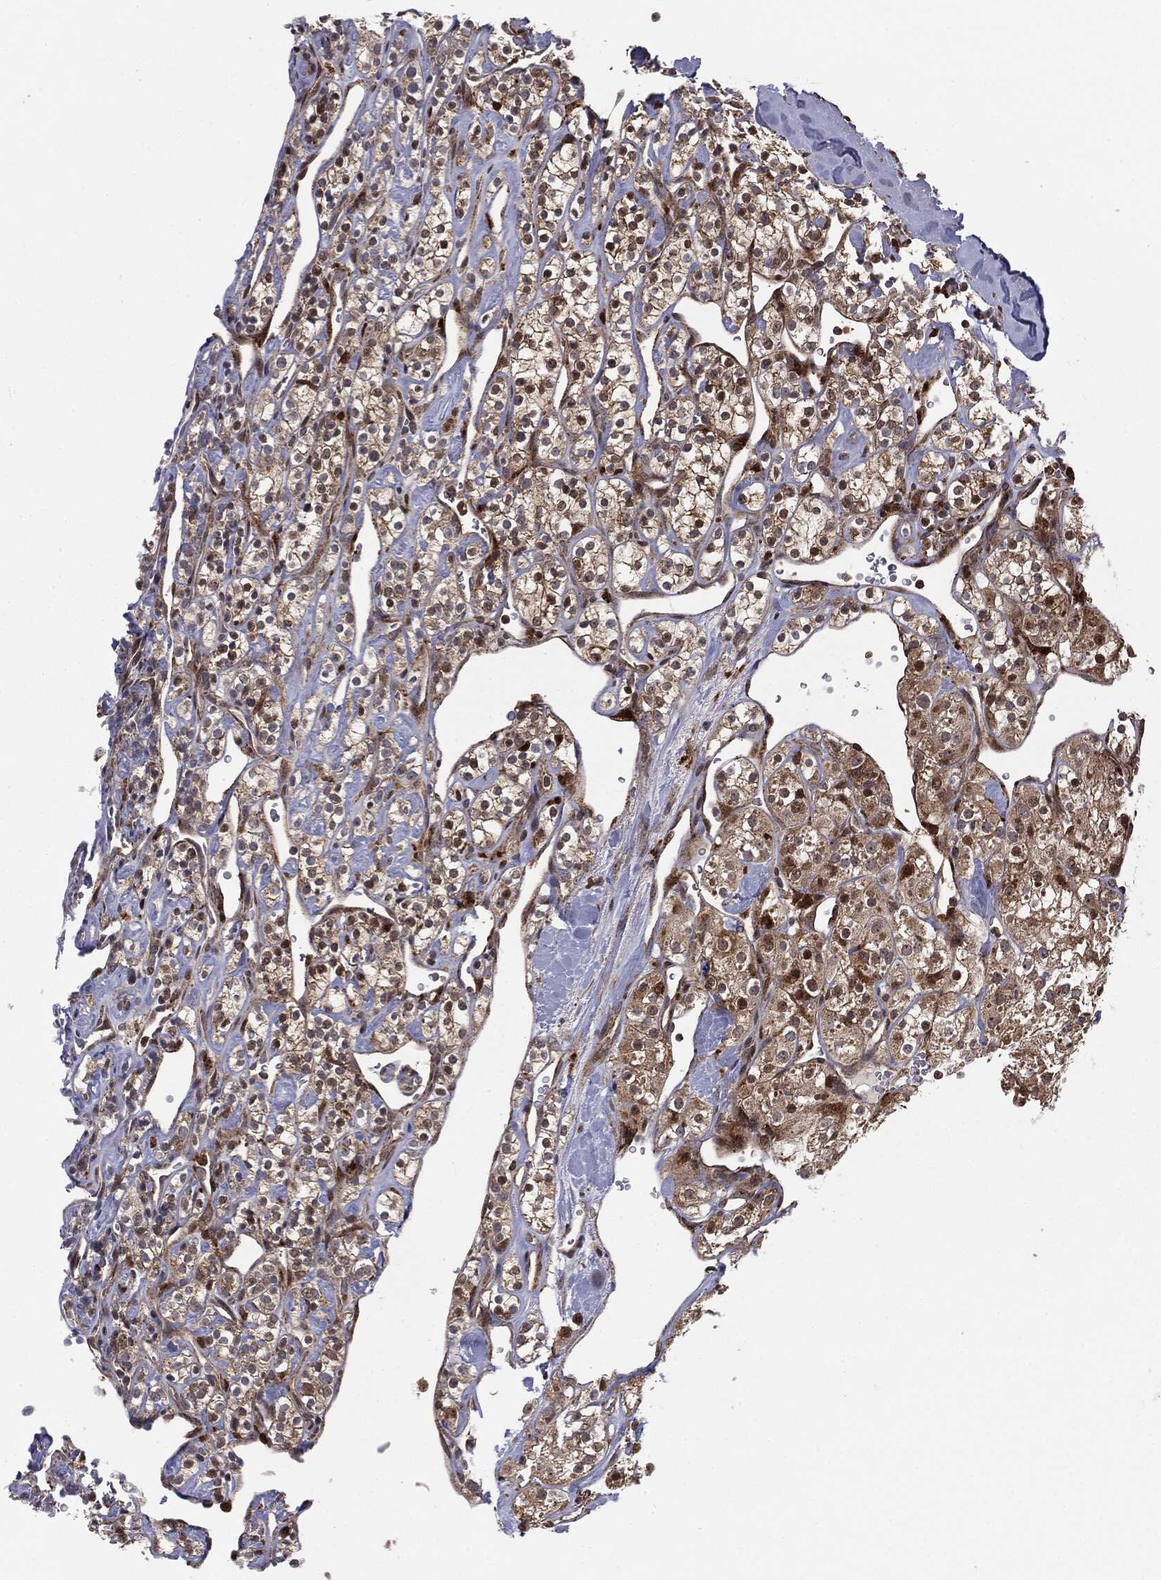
{"staining": {"intensity": "moderate", "quantity": "25%-75%", "location": "cytoplasmic/membranous,nuclear"}, "tissue": "renal cancer", "cell_type": "Tumor cells", "image_type": "cancer", "snomed": [{"axis": "morphology", "description": "Adenocarcinoma, NOS"}, {"axis": "topography", "description": "Kidney"}], "caption": "A histopathology image of renal cancer (adenocarcinoma) stained for a protein demonstrates moderate cytoplasmic/membranous and nuclear brown staining in tumor cells.", "gene": "PTEN", "patient": {"sex": "male", "age": 77}}